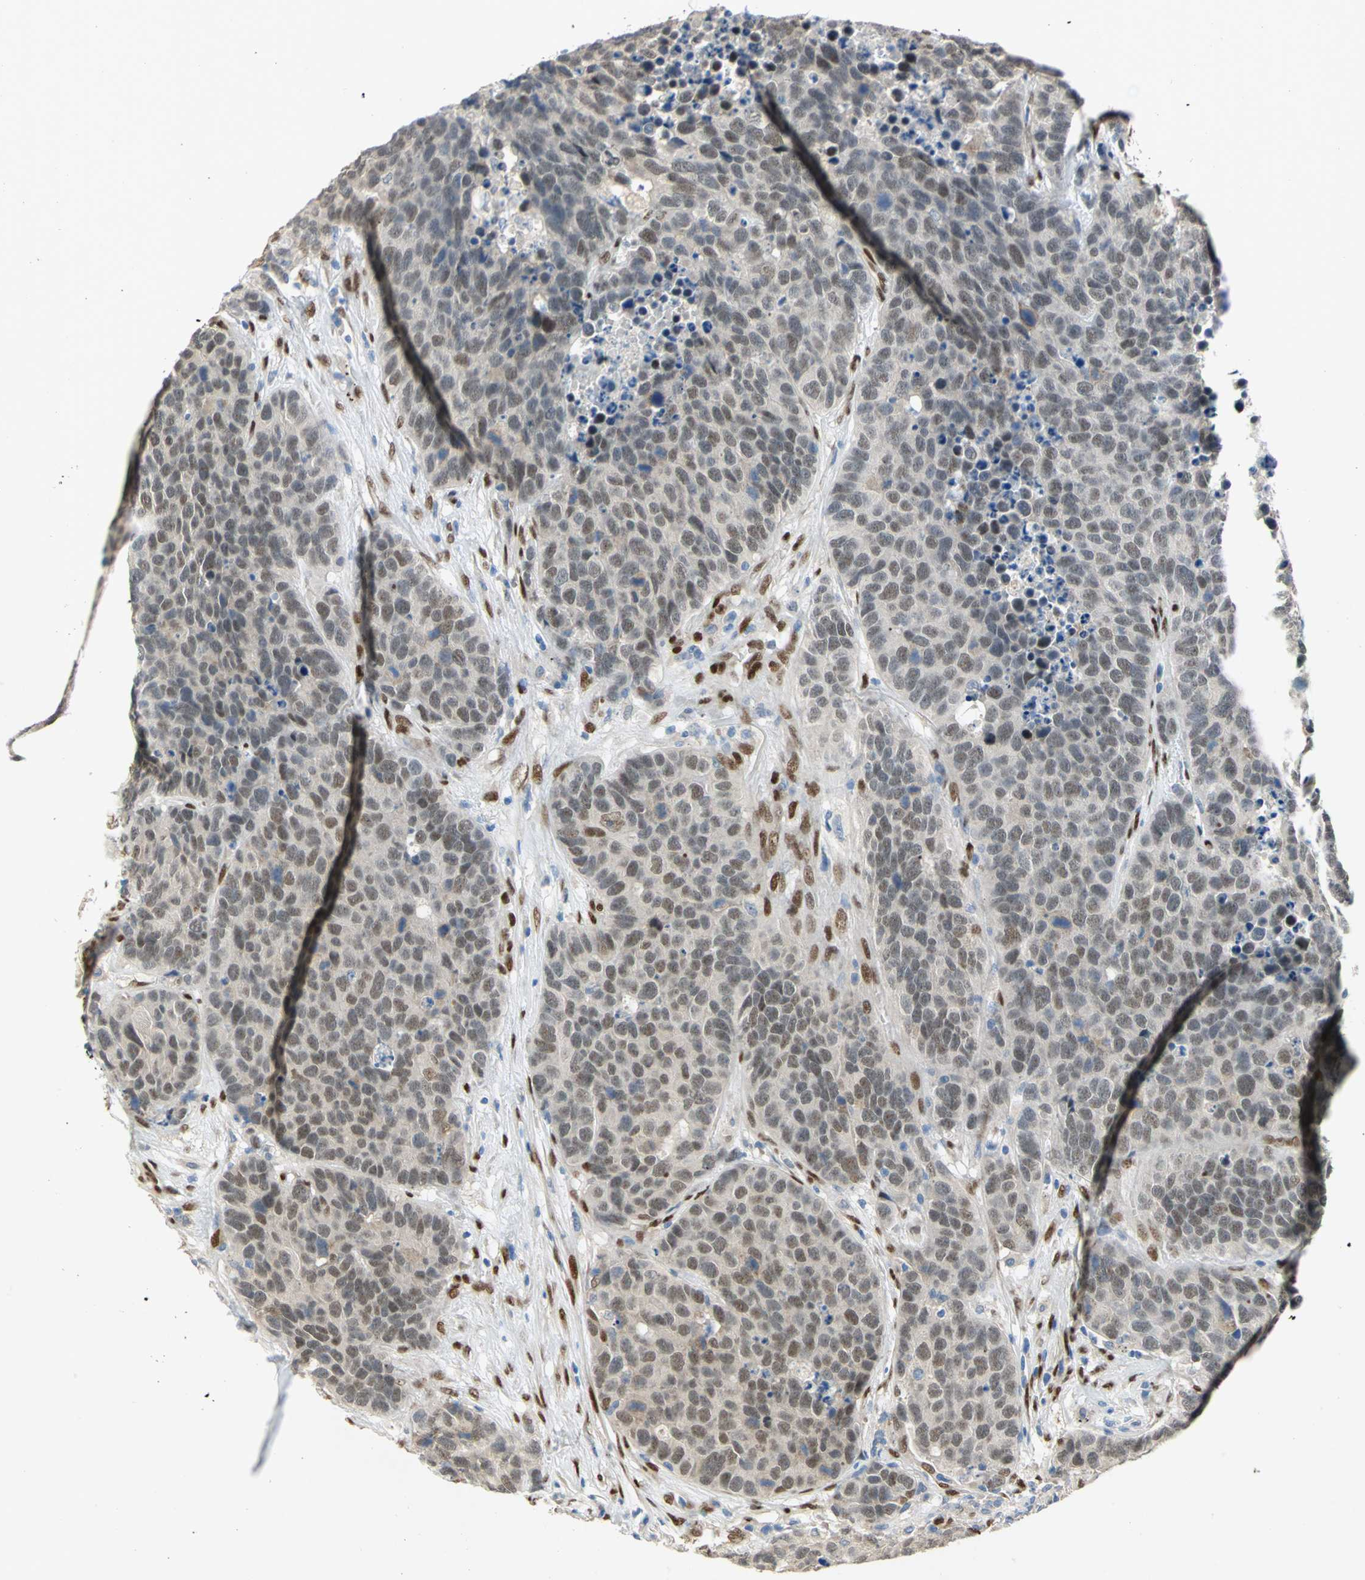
{"staining": {"intensity": "weak", "quantity": "25%-75%", "location": "cytoplasmic/membranous,nuclear"}, "tissue": "carcinoid", "cell_type": "Tumor cells", "image_type": "cancer", "snomed": [{"axis": "morphology", "description": "Carcinoid, malignant, NOS"}, {"axis": "topography", "description": "Lung"}], "caption": "Tumor cells reveal weak cytoplasmic/membranous and nuclear positivity in approximately 25%-75% of cells in malignant carcinoid.", "gene": "RBFOX2", "patient": {"sex": "male", "age": 60}}